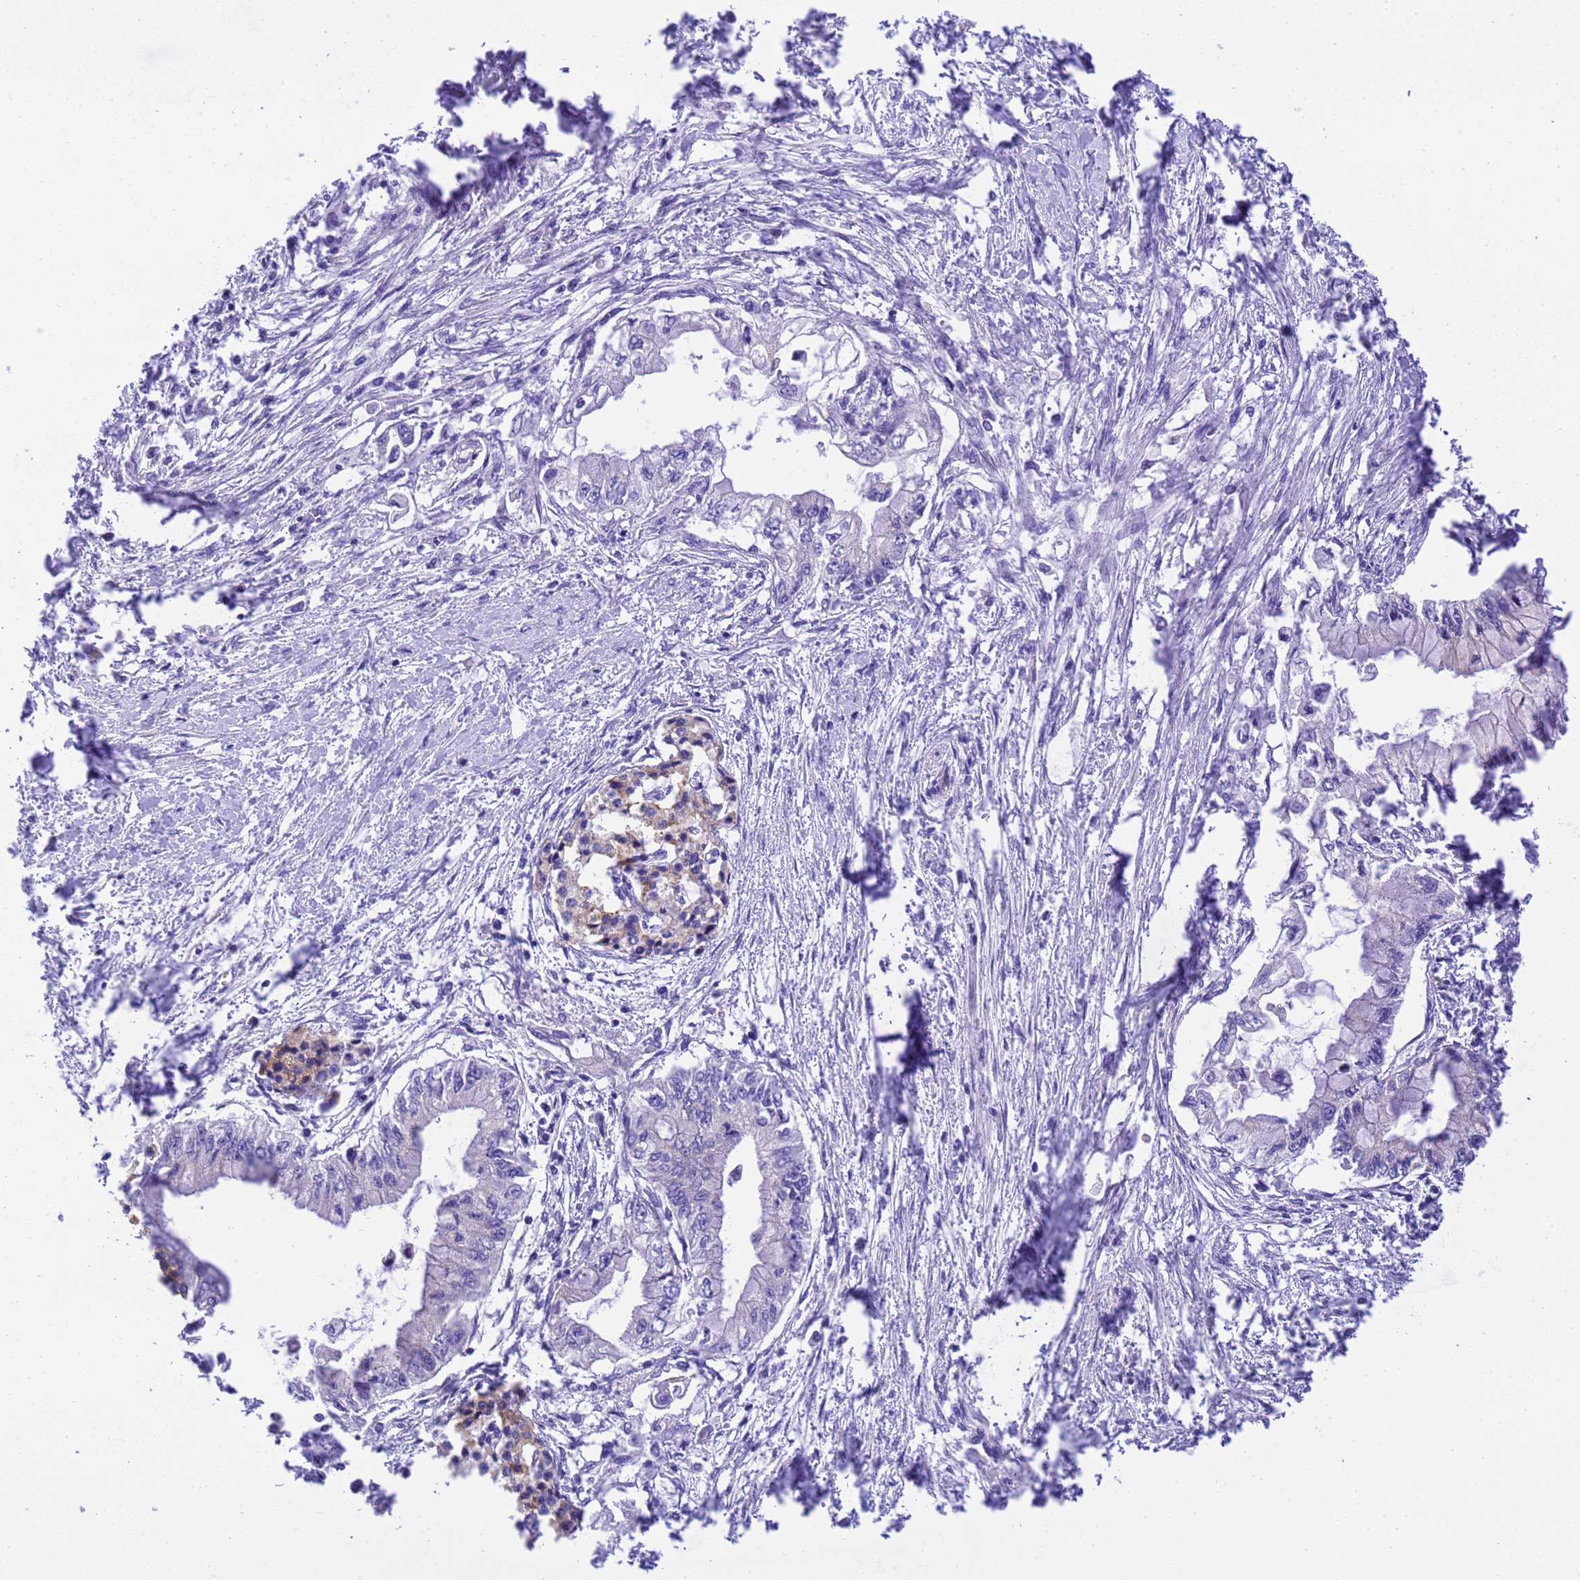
{"staining": {"intensity": "negative", "quantity": "none", "location": "none"}, "tissue": "pancreatic cancer", "cell_type": "Tumor cells", "image_type": "cancer", "snomed": [{"axis": "morphology", "description": "Adenocarcinoma, NOS"}, {"axis": "topography", "description": "Pancreas"}], "caption": "High power microscopy histopathology image of an immunohistochemistry (IHC) image of pancreatic cancer (adenocarcinoma), revealing no significant expression in tumor cells.", "gene": "RHBDD3", "patient": {"sex": "male", "age": 48}}